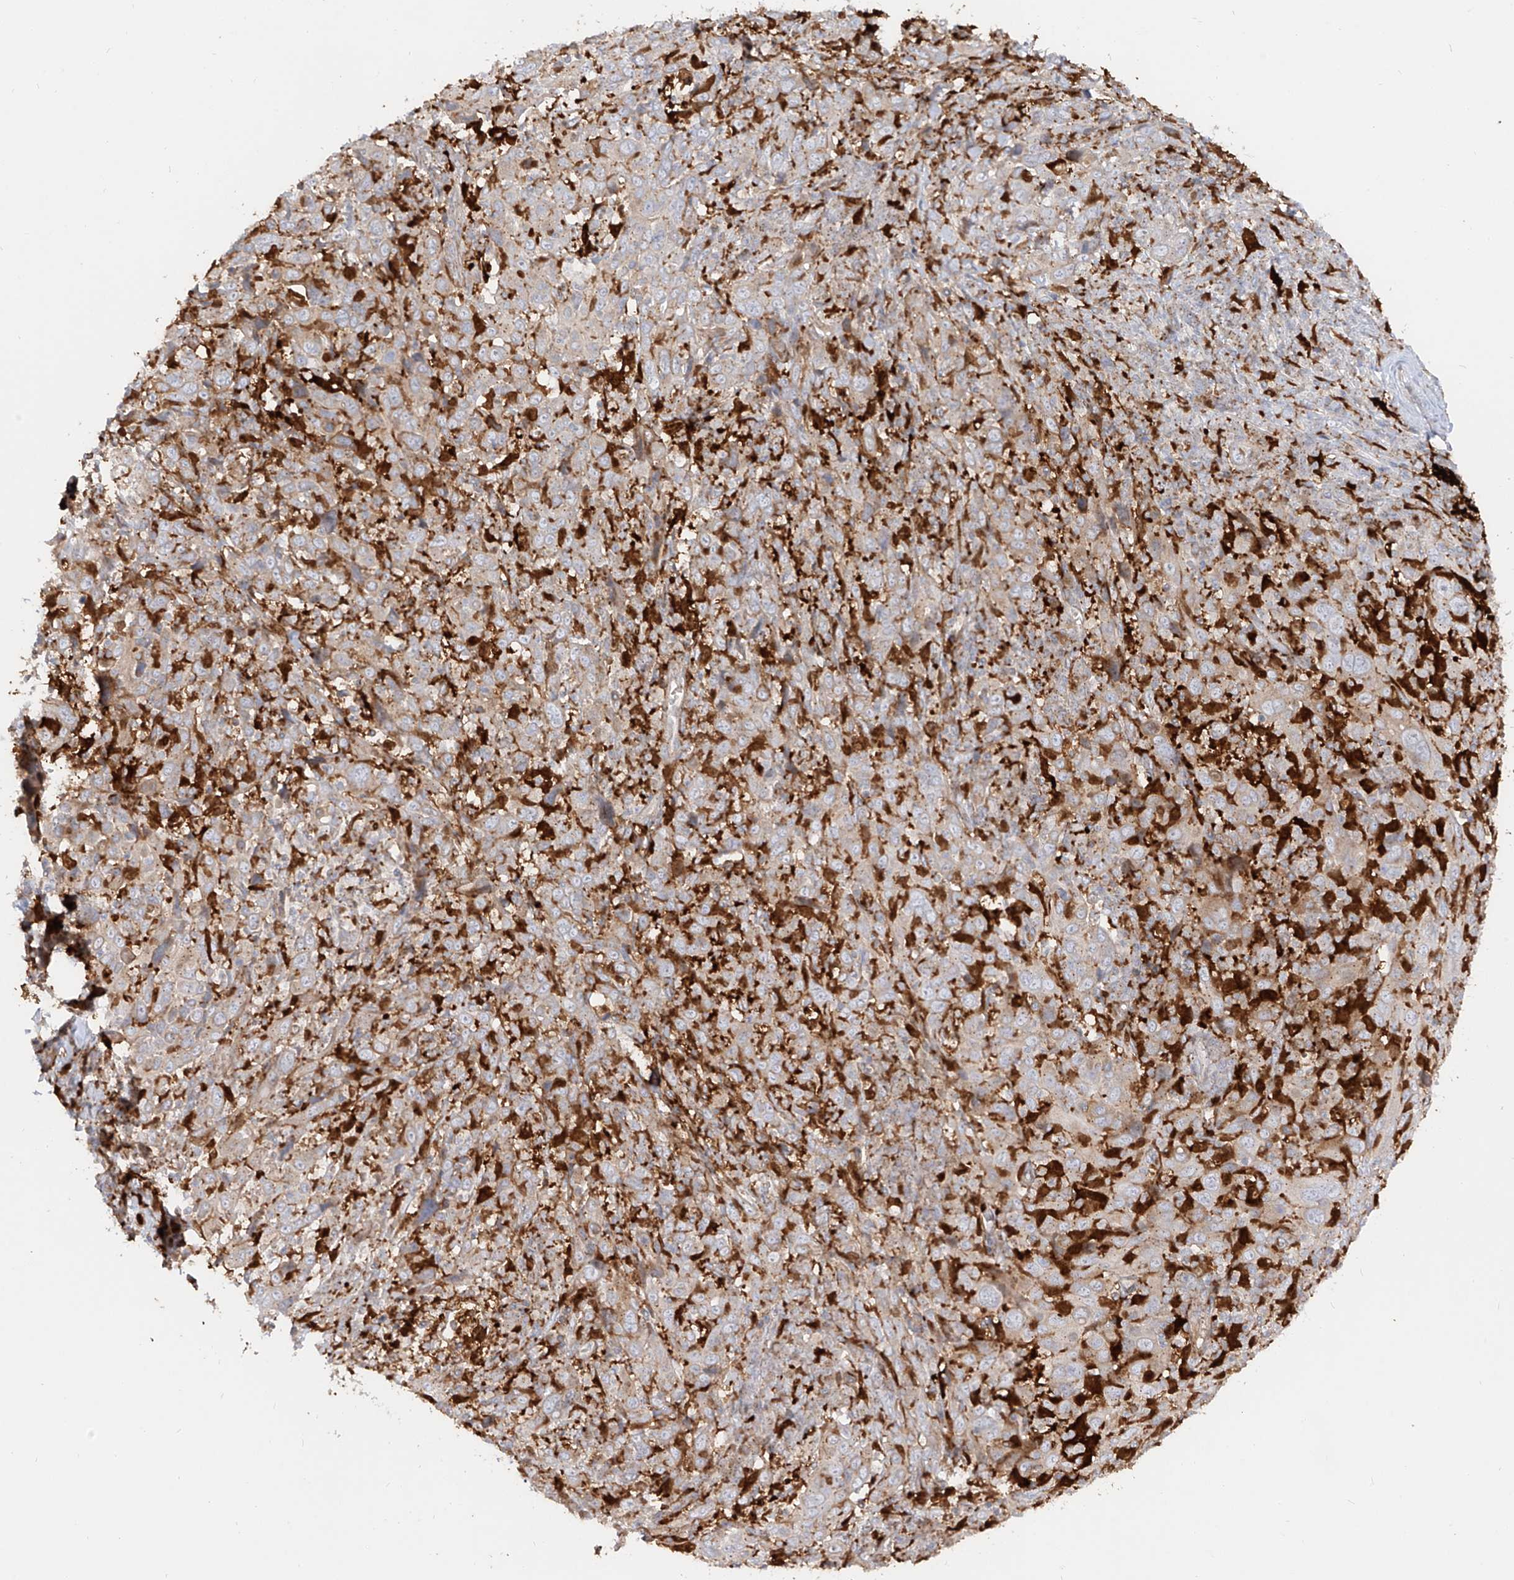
{"staining": {"intensity": "weak", "quantity": "25%-75%", "location": "cytoplasmic/membranous"}, "tissue": "cervical cancer", "cell_type": "Tumor cells", "image_type": "cancer", "snomed": [{"axis": "morphology", "description": "Squamous cell carcinoma, NOS"}, {"axis": "topography", "description": "Cervix"}], "caption": "This histopathology image demonstrates immunohistochemistry (IHC) staining of human cervical squamous cell carcinoma, with low weak cytoplasmic/membranous staining in about 25%-75% of tumor cells.", "gene": "KYNU", "patient": {"sex": "female", "age": 46}}